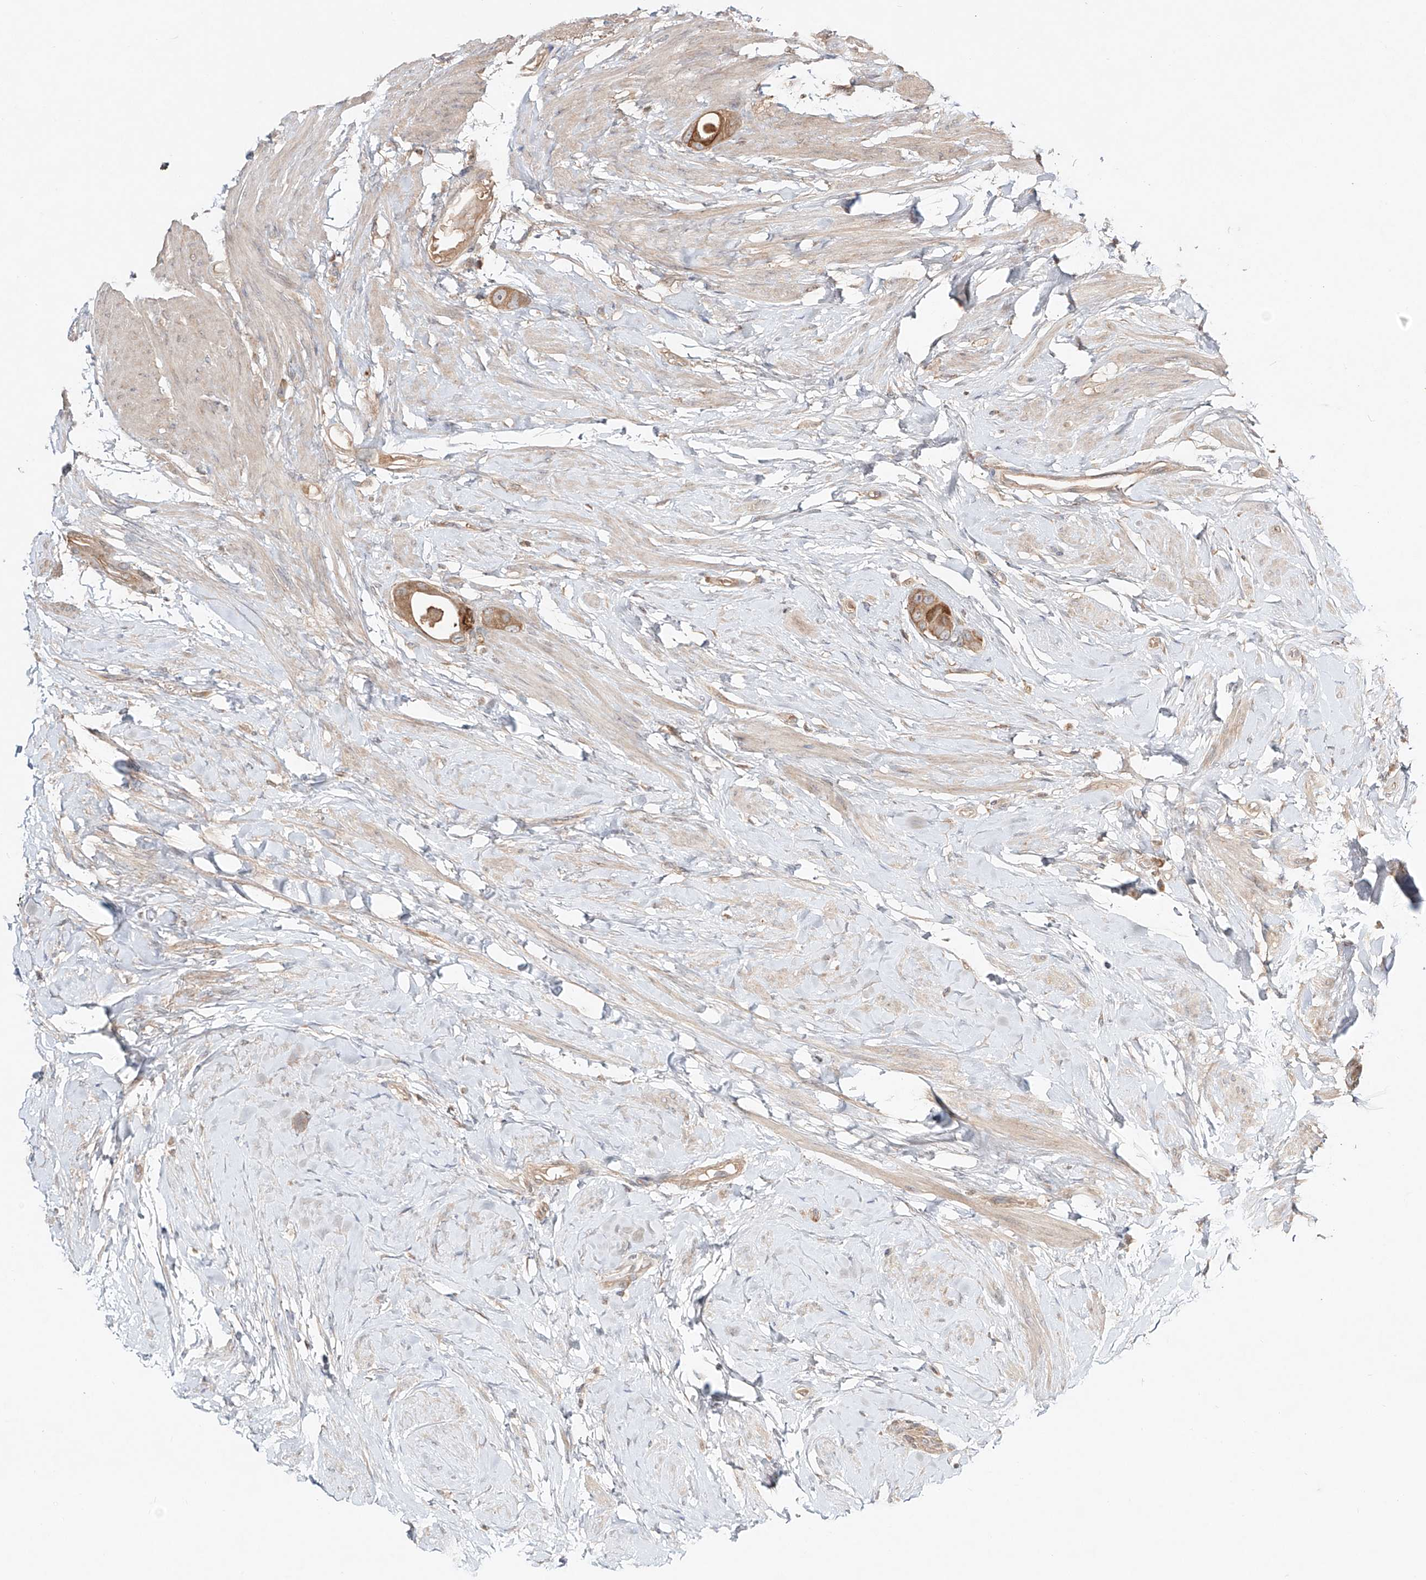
{"staining": {"intensity": "moderate", "quantity": ">75%", "location": "cytoplasmic/membranous"}, "tissue": "colorectal cancer", "cell_type": "Tumor cells", "image_type": "cancer", "snomed": [{"axis": "morphology", "description": "Adenocarcinoma, NOS"}, {"axis": "topography", "description": "Rectum"}], "caption": "Human colorectal adenocarcinoma stained with a protein marker reveals moderate staining in tumor cells.", "gene": "ERO1A", "patient": {"sex": "male", "age": 51}}